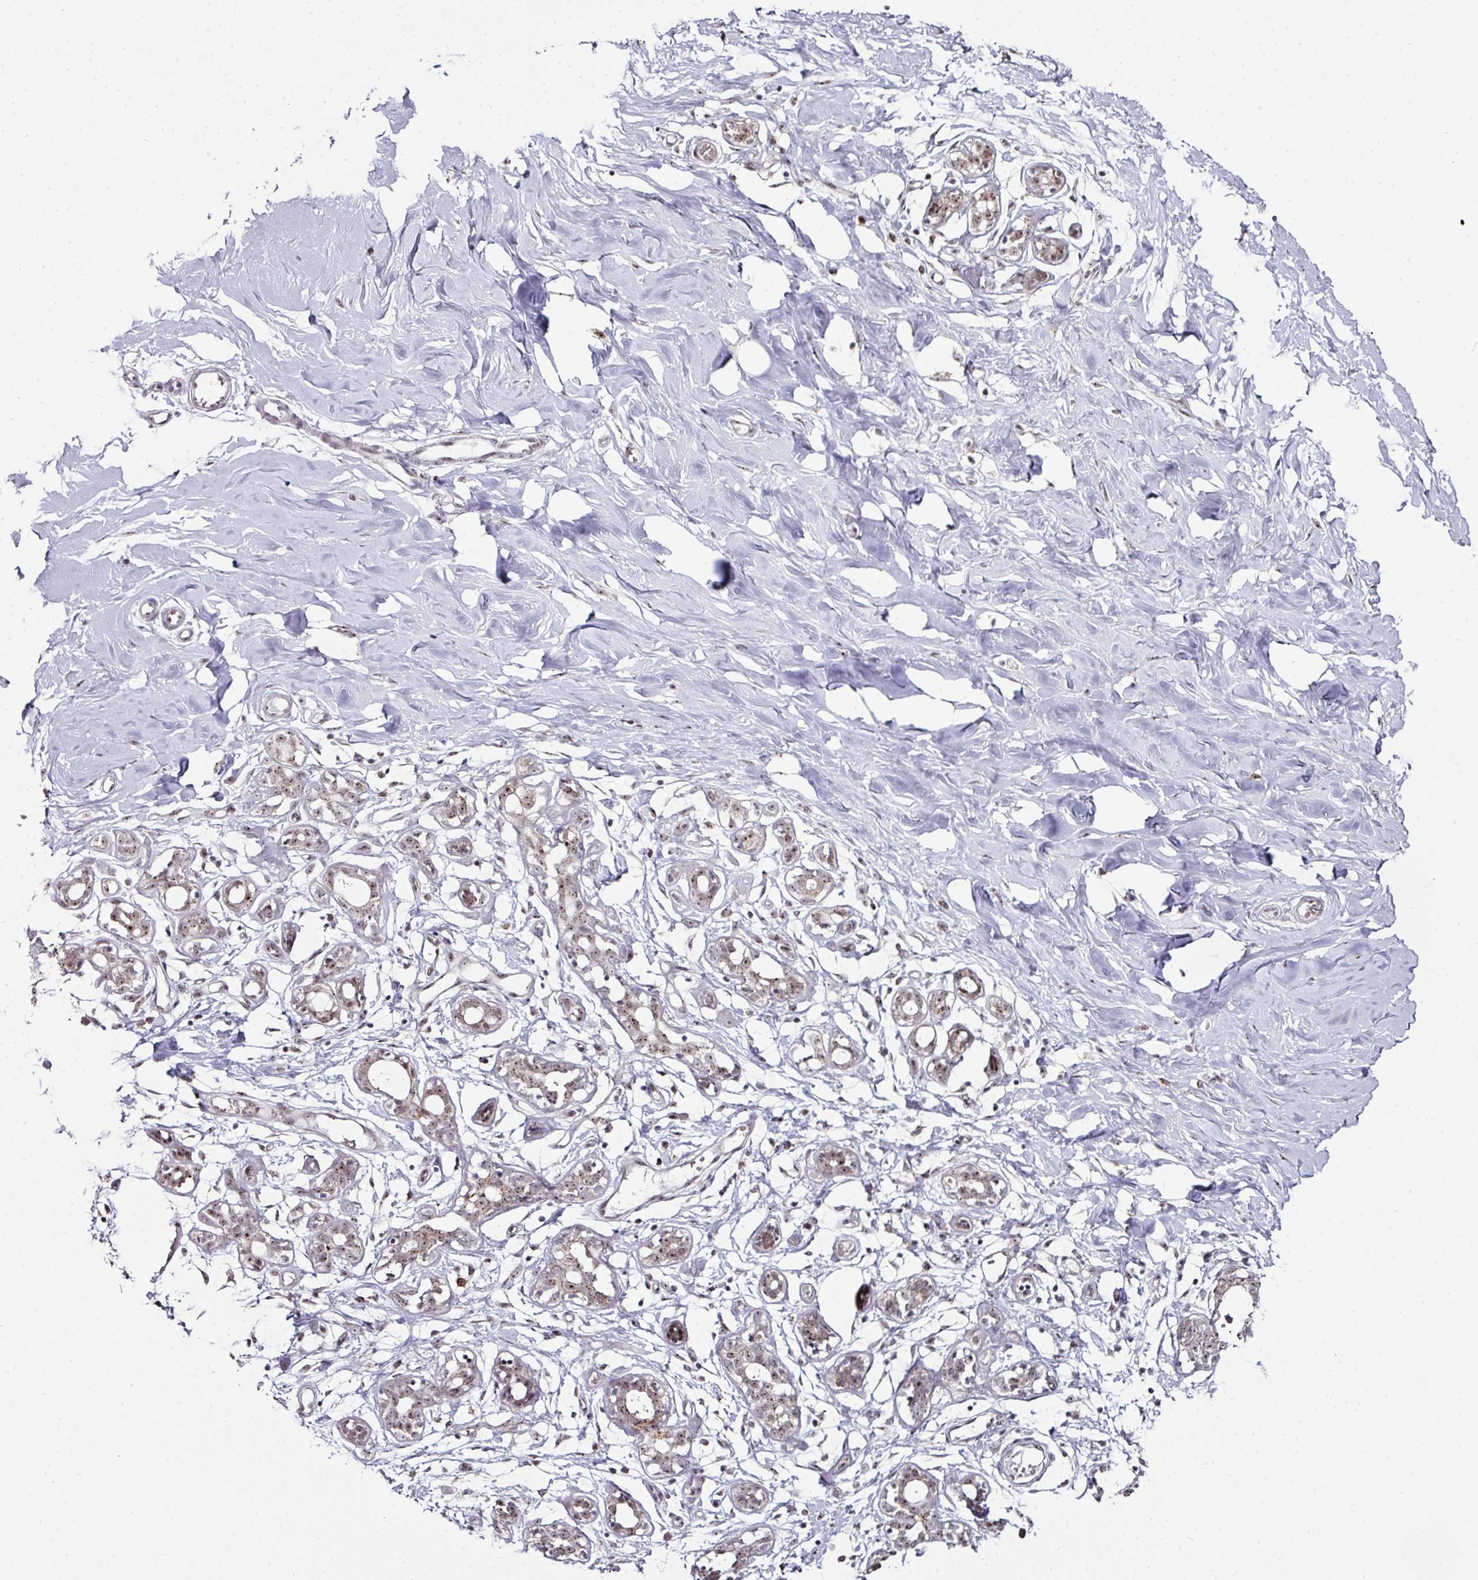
{"staining": {"intensity": "negative", "quantity": "none", "location": "none"}, "tissue": "breast", "cell_type": "Adipocytes", "image_type": "normal", "snomed": [{"axis": "morphology", "description": "Normal tissue, NOS"}, {"axis": "topography", "description": "Breast"}], "caption": "Human breast stained for a protein using immunohistochemistry (IHC) displays no staining in adipocytes.", "gene": "NACC2", "patient": {"sex": "female", "age": 27}}